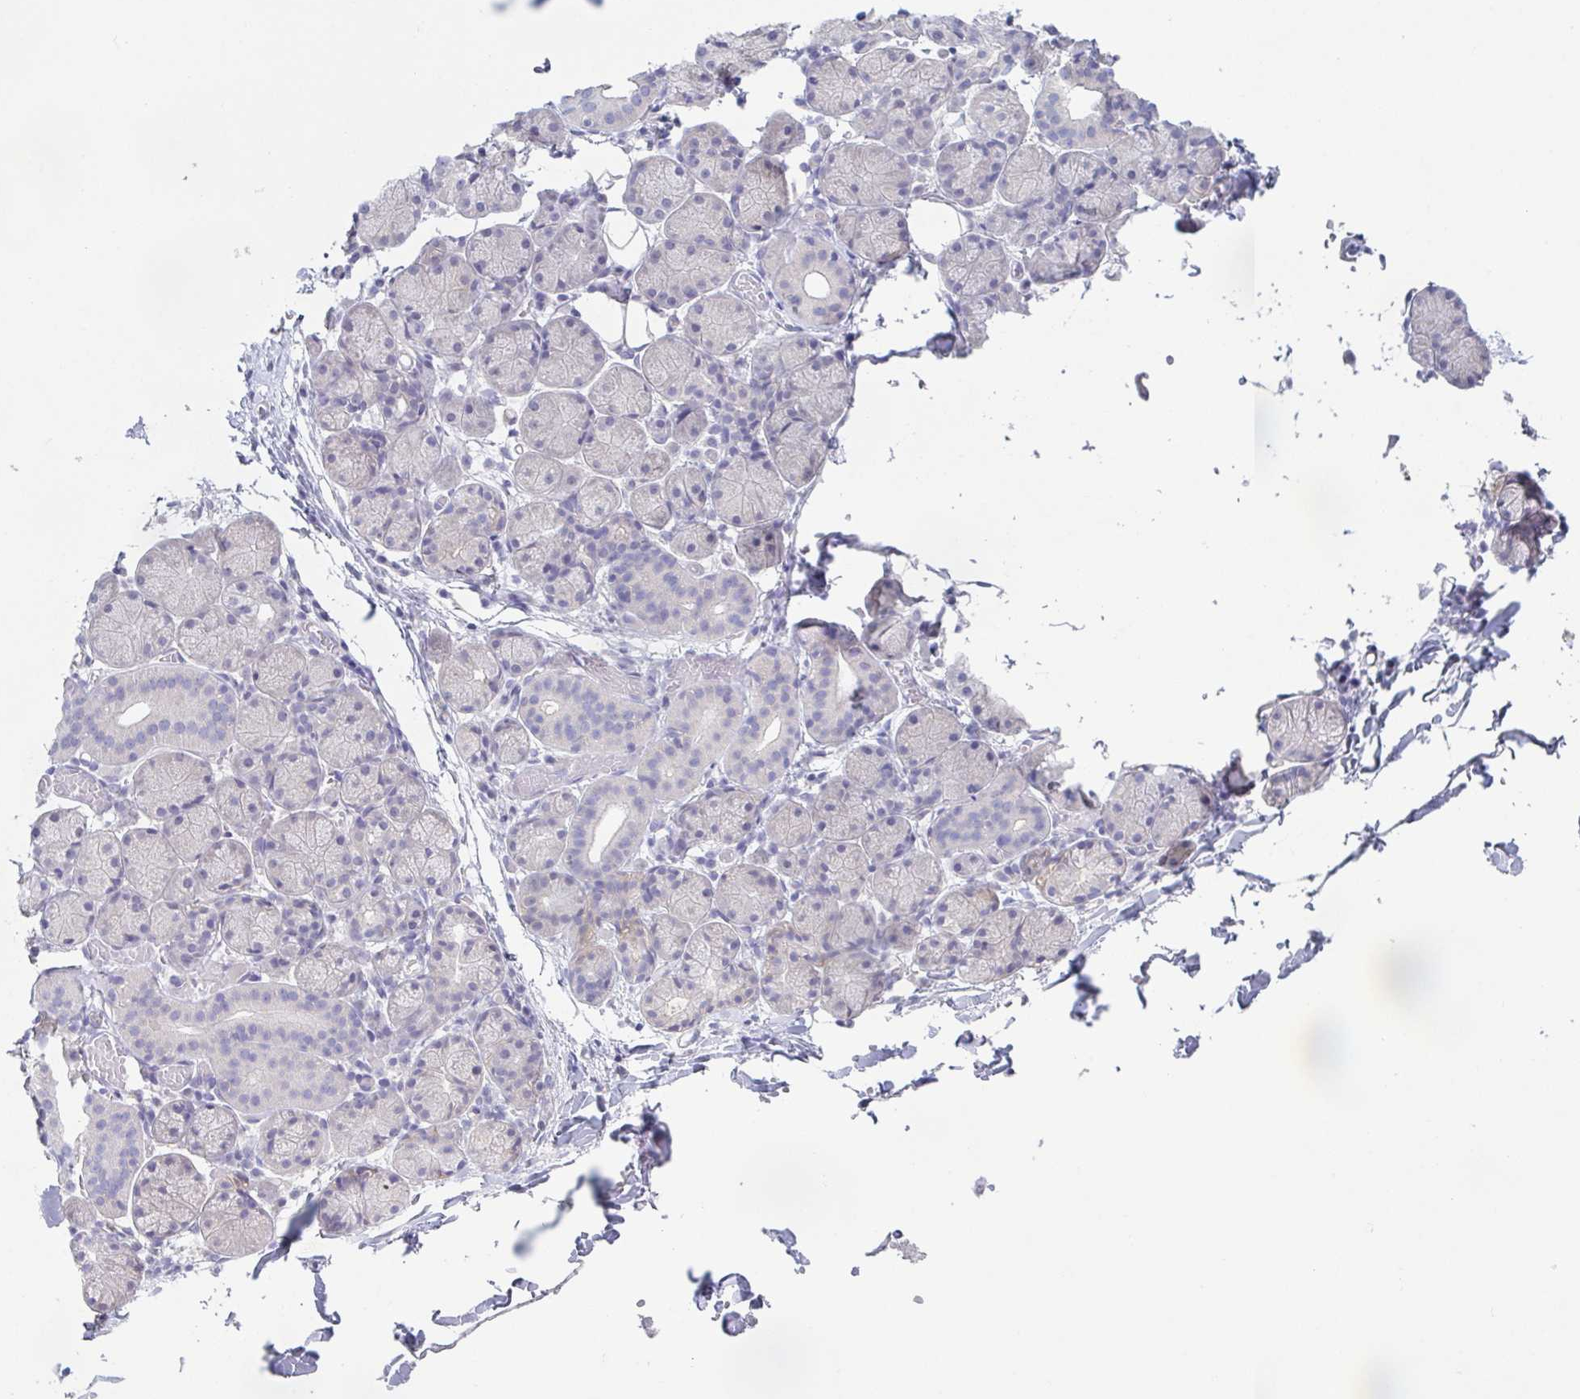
{"staining": {"intensity": "negative", "quantity": "none", "location": "none"}, "tissue": "salivary gland", "cell_type": "Glandular cells", "image_type": "normal", "snomed": [{"axis": "morphology", "description": "Normal tissue, NOS"}, {"axis": "topography", "description": "Salivary gland"}], "caption": "This is an immunohistochemistry (IHC) micrograph of unremarkable salivary gland. There is no staining in glandular cells.", "gene": "HTR2A", "patient": {"sex": "female", "age": 24}}